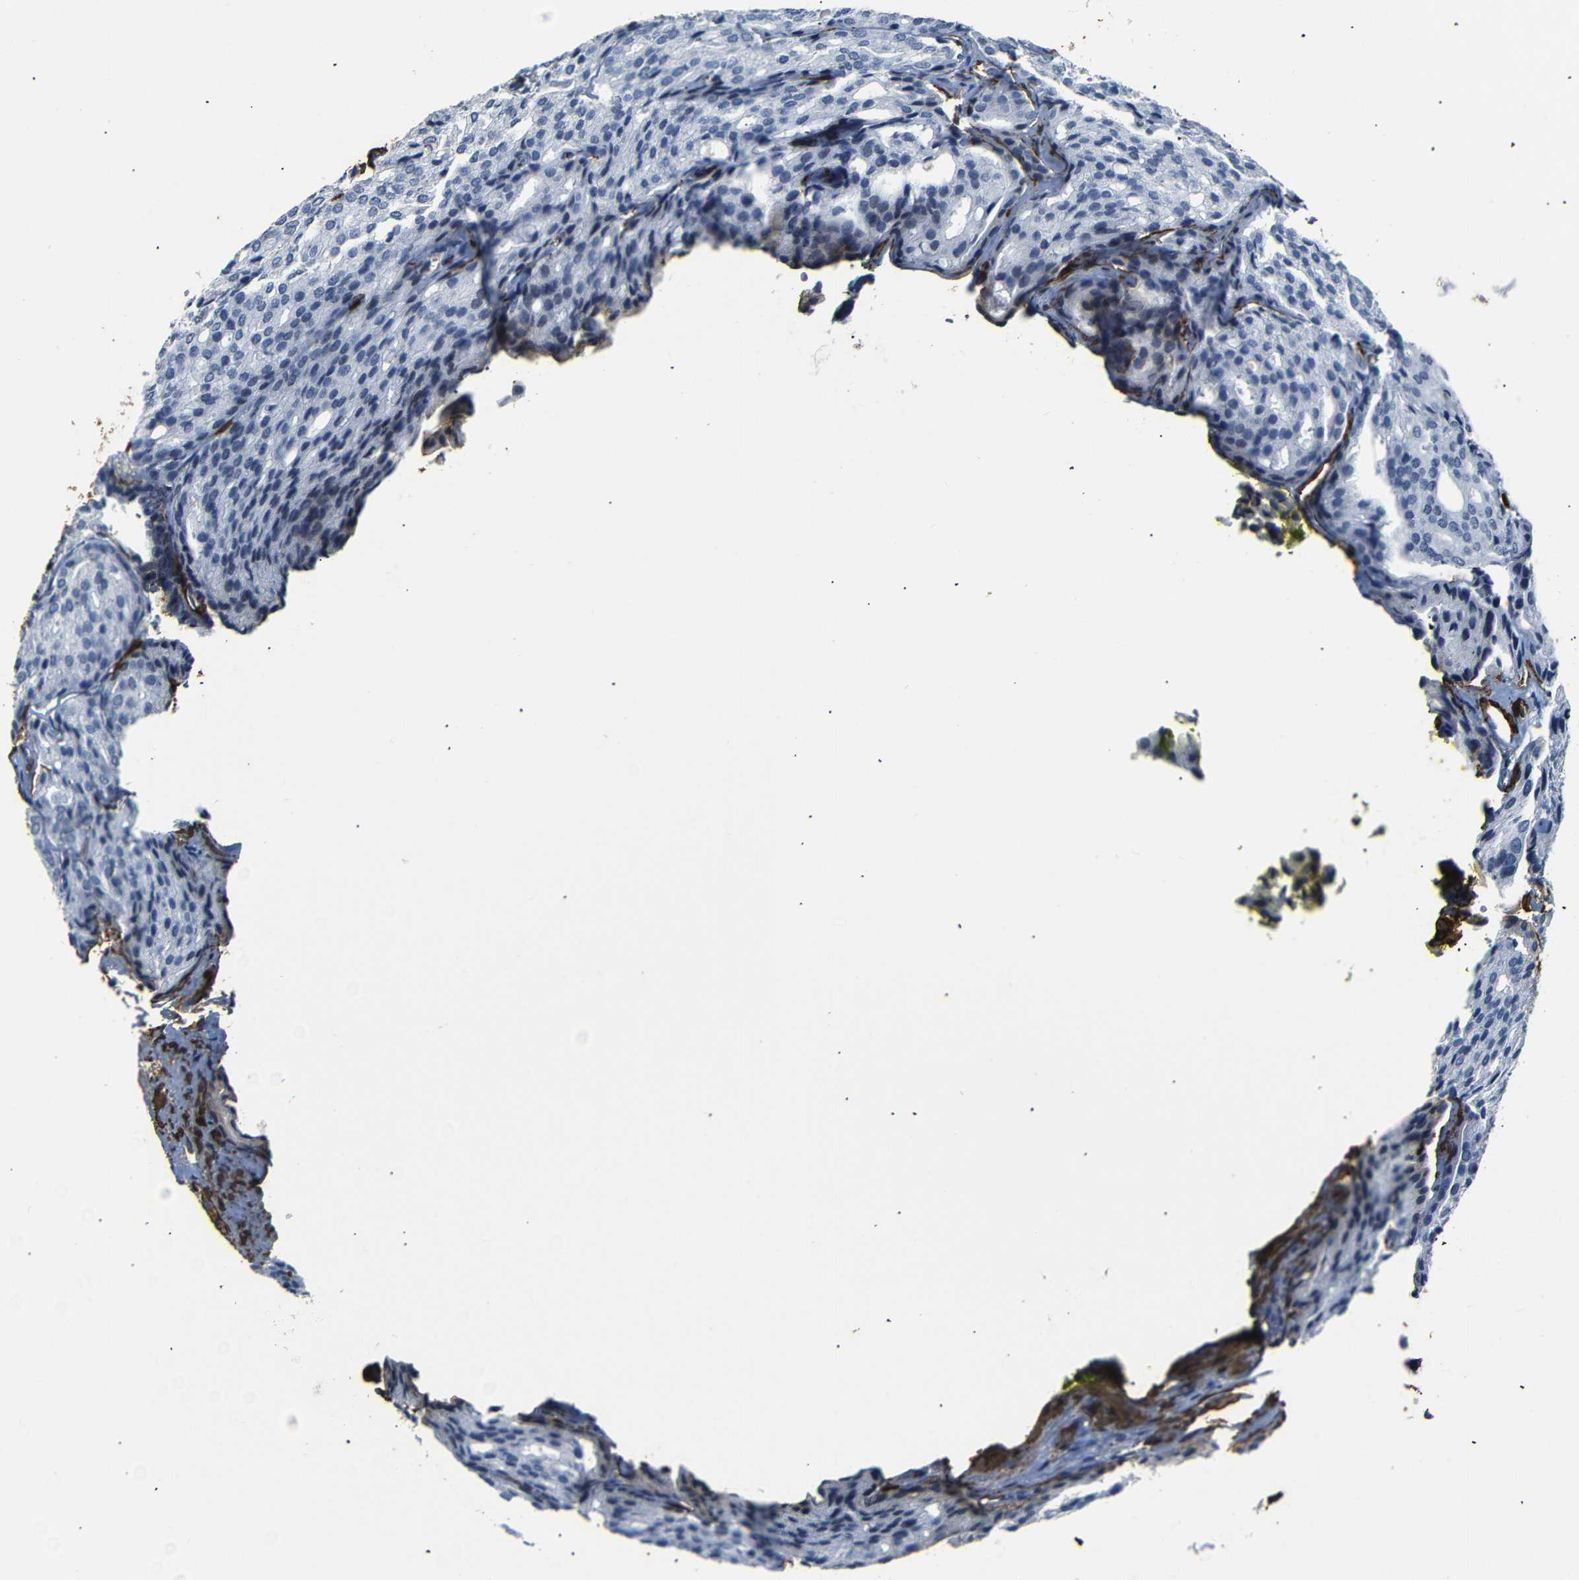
{"staining": {"intensity": "negative", "quantity": "none", "location": "none"}, "tissue": "prostate cancer", "cell_type": "Tumor cells", "image_type": "cancer", "snomed": [{"axis": "morphology", "description": "Adenocarcinoma, High grade"}, {"axis": "topography", "description": "Prostate"}], "caption": "This is an IHC image of prostate cancer. There is no expression in tumor cells.", "gene": "ACTA2", "patient": {"sex": "male", "age": 64}}